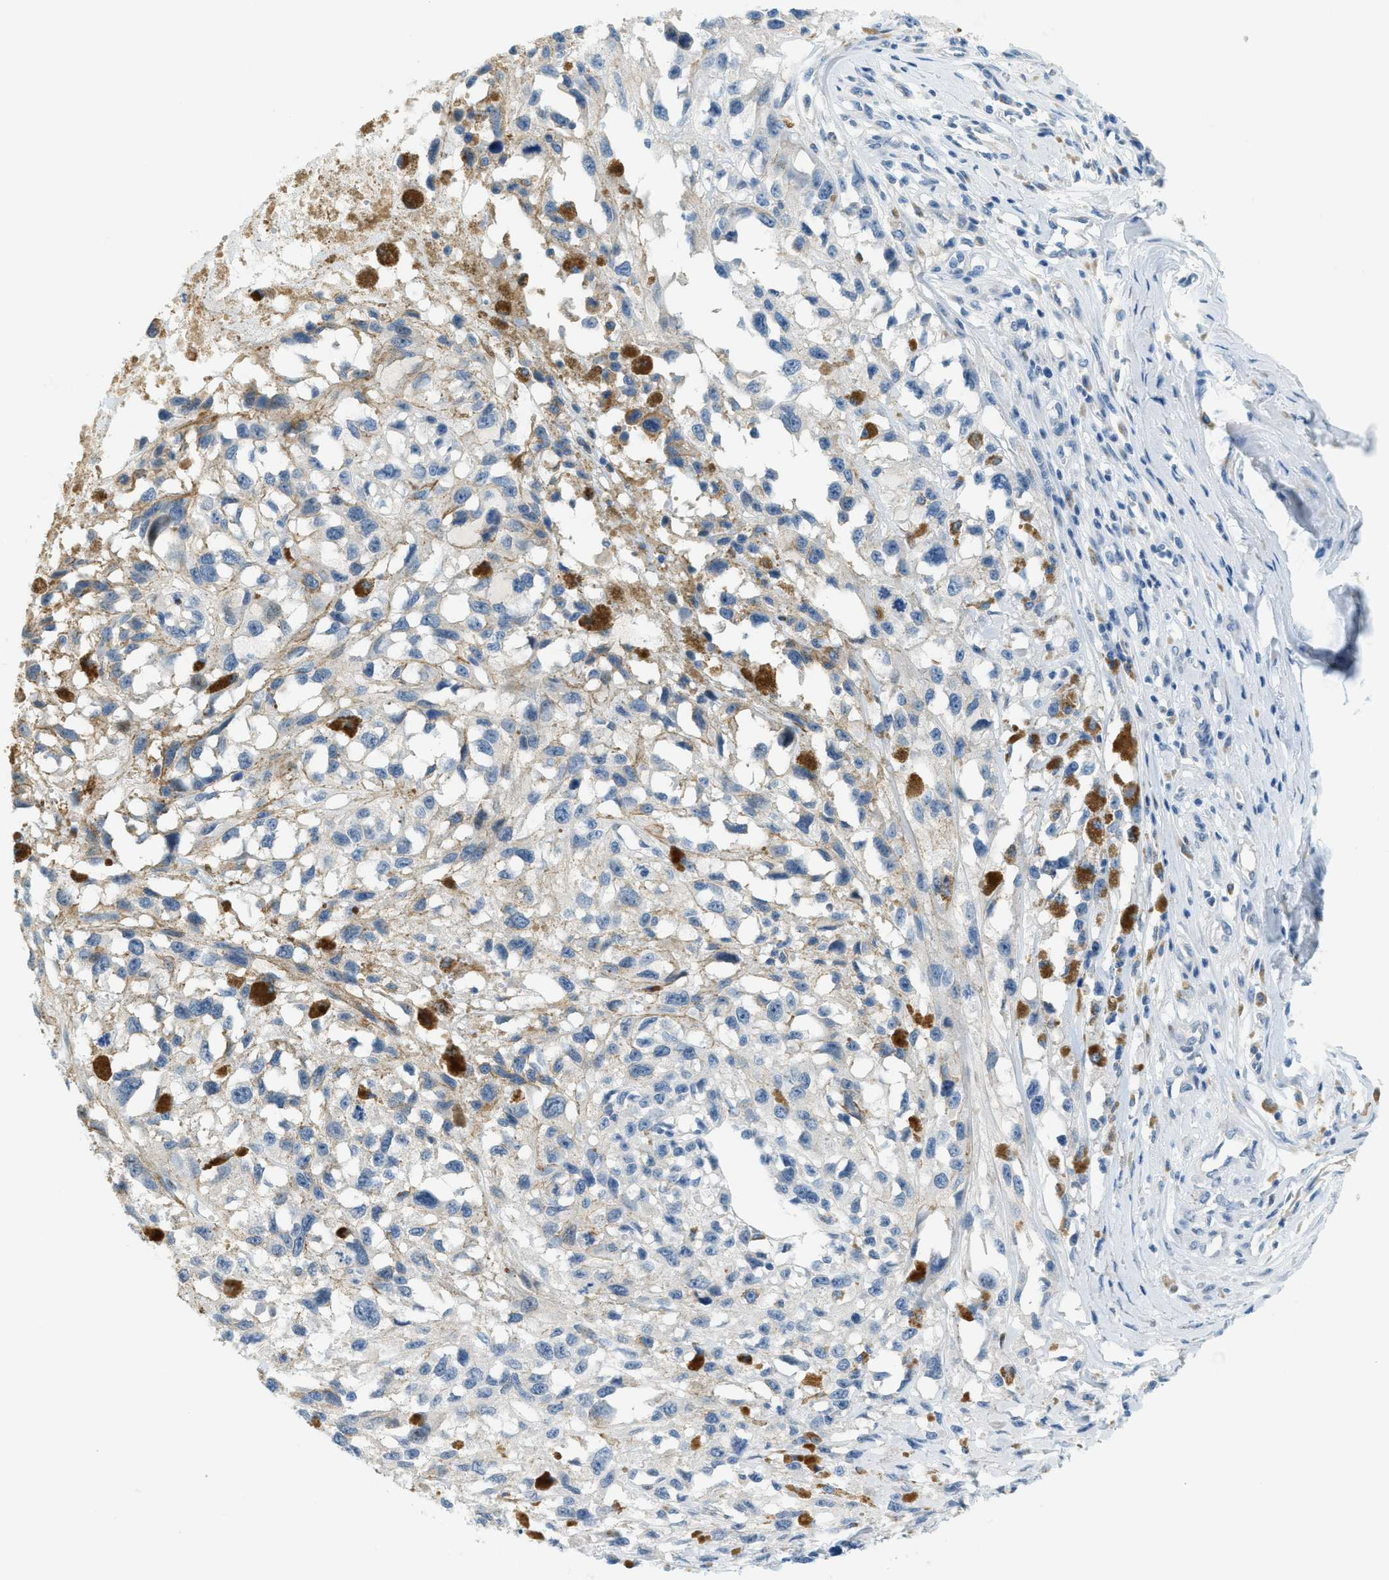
{"staining": {"intensity": "weak", "quantity": "25%-75%", "location": "cytoplasmic/membranous"}, "tissue": "melanoma", "cell_type": "Tumor cells", "image_type": "cancer", "snomed": [{"axis": "morphology", "description": "Malignant melanoma, Metastatic site"}, {"axis": "topography", "description": "Lymph node"}], "caption": "Human melanoma stained with a brown dye exhibits weak cytoplasmic/membranous positive positivity in about 25%-75% of tumor cells.", "gene": "CYP4X1", "patient": {"sex": "male", "age": 59}}